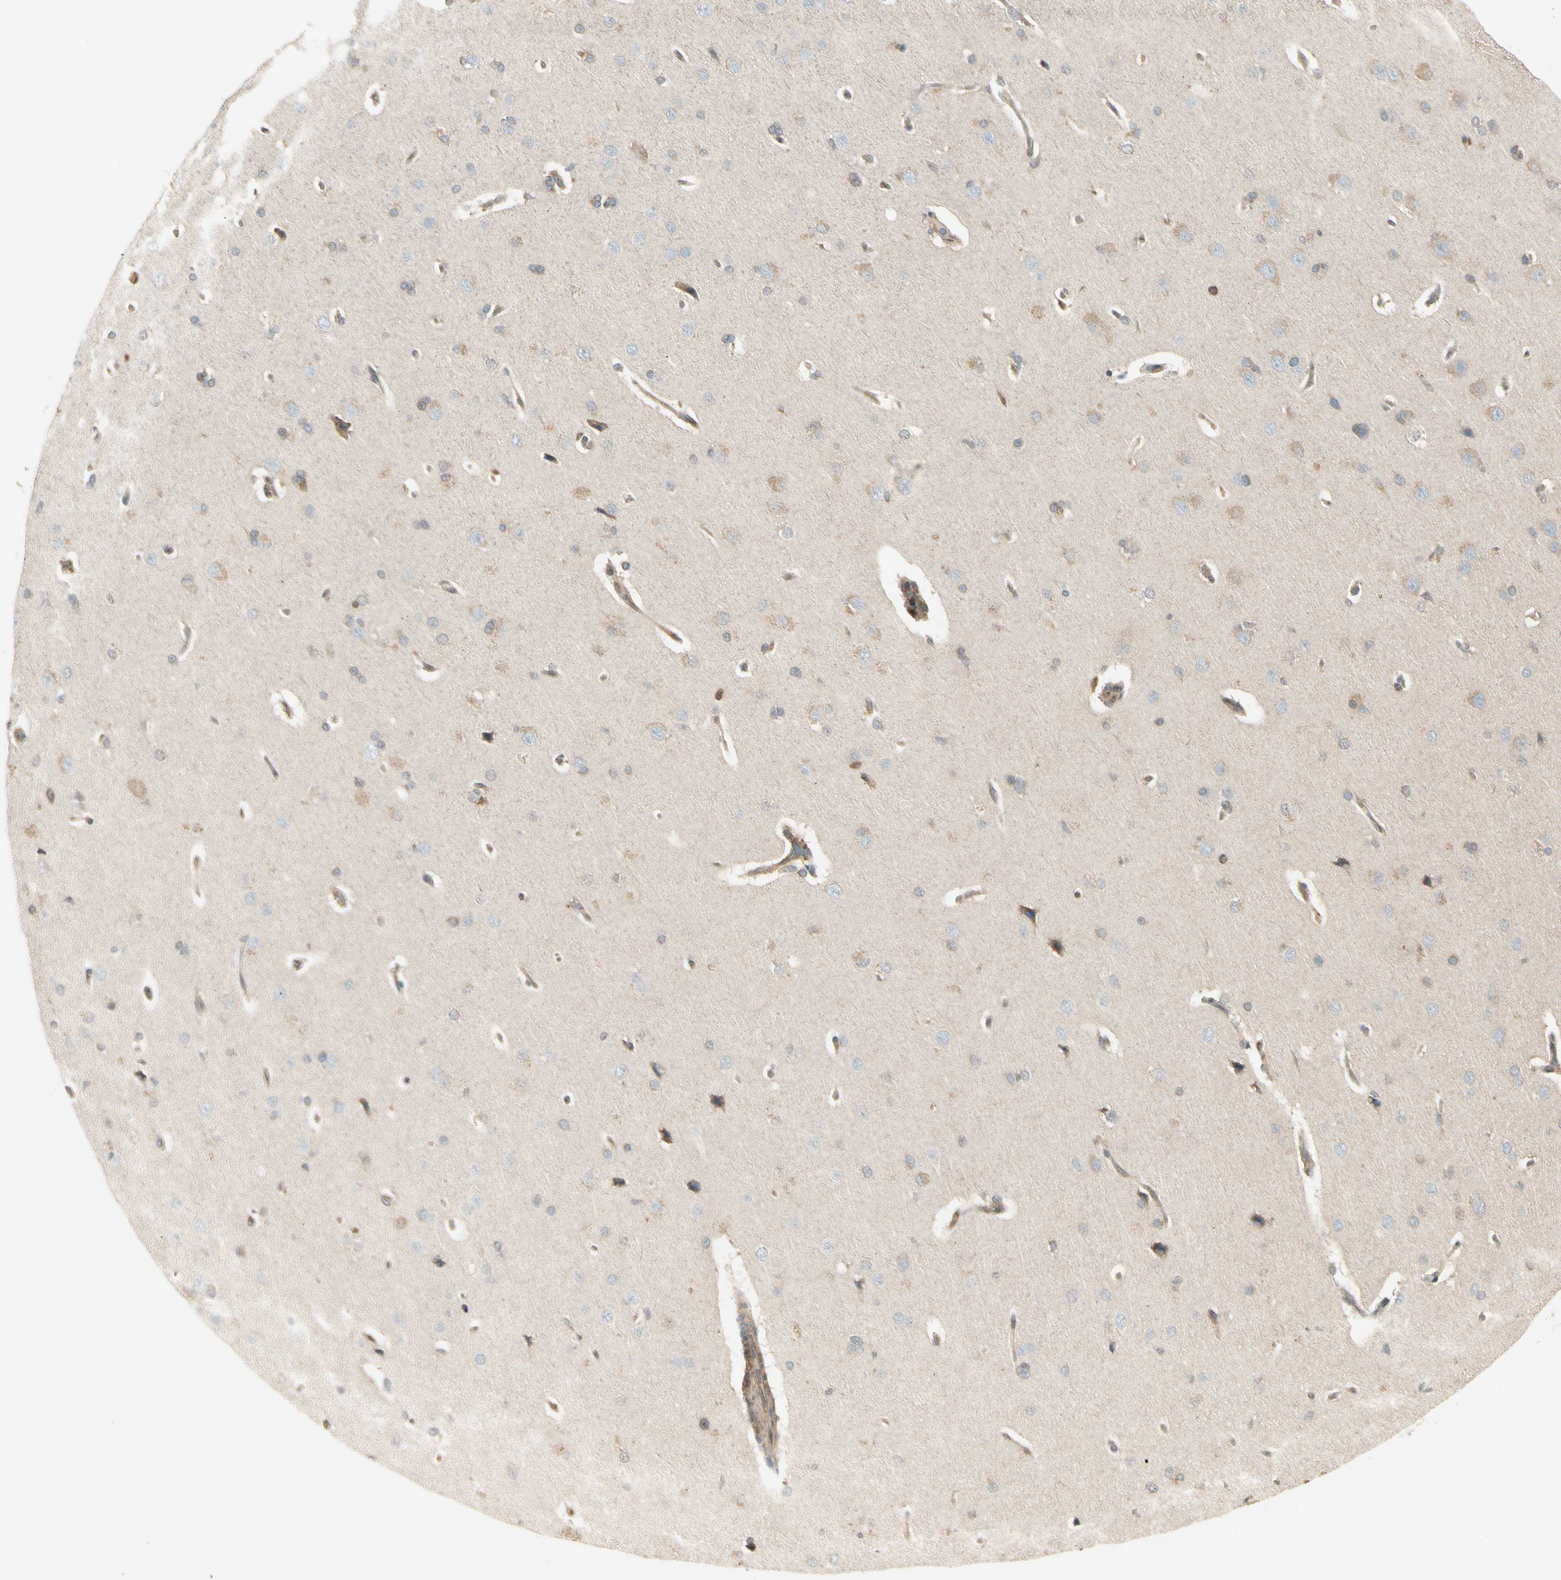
{"staining": {"intensity": "moderate", "quantity": ">75%", "location": "cytoplasmic/membranous"}, "tissue": "cerebral cortex", "cell_type": "Endothelial cells", "image_type": "normal", "snomed": [{"axis": "morphology", "description": "Normal tissue, NOS"}, {"axis": "topography", "description": "Cerebral cortex"}], "caption": "Endothelial cells demonstrate medium levels of moderate cytoplasmic/membranous positivity in about >75% of cells in normal human cerebral cortex. Nuclei are stained in blue.", "gene": "OXSR1", "patient": {"sex": "male", "age": 62}}